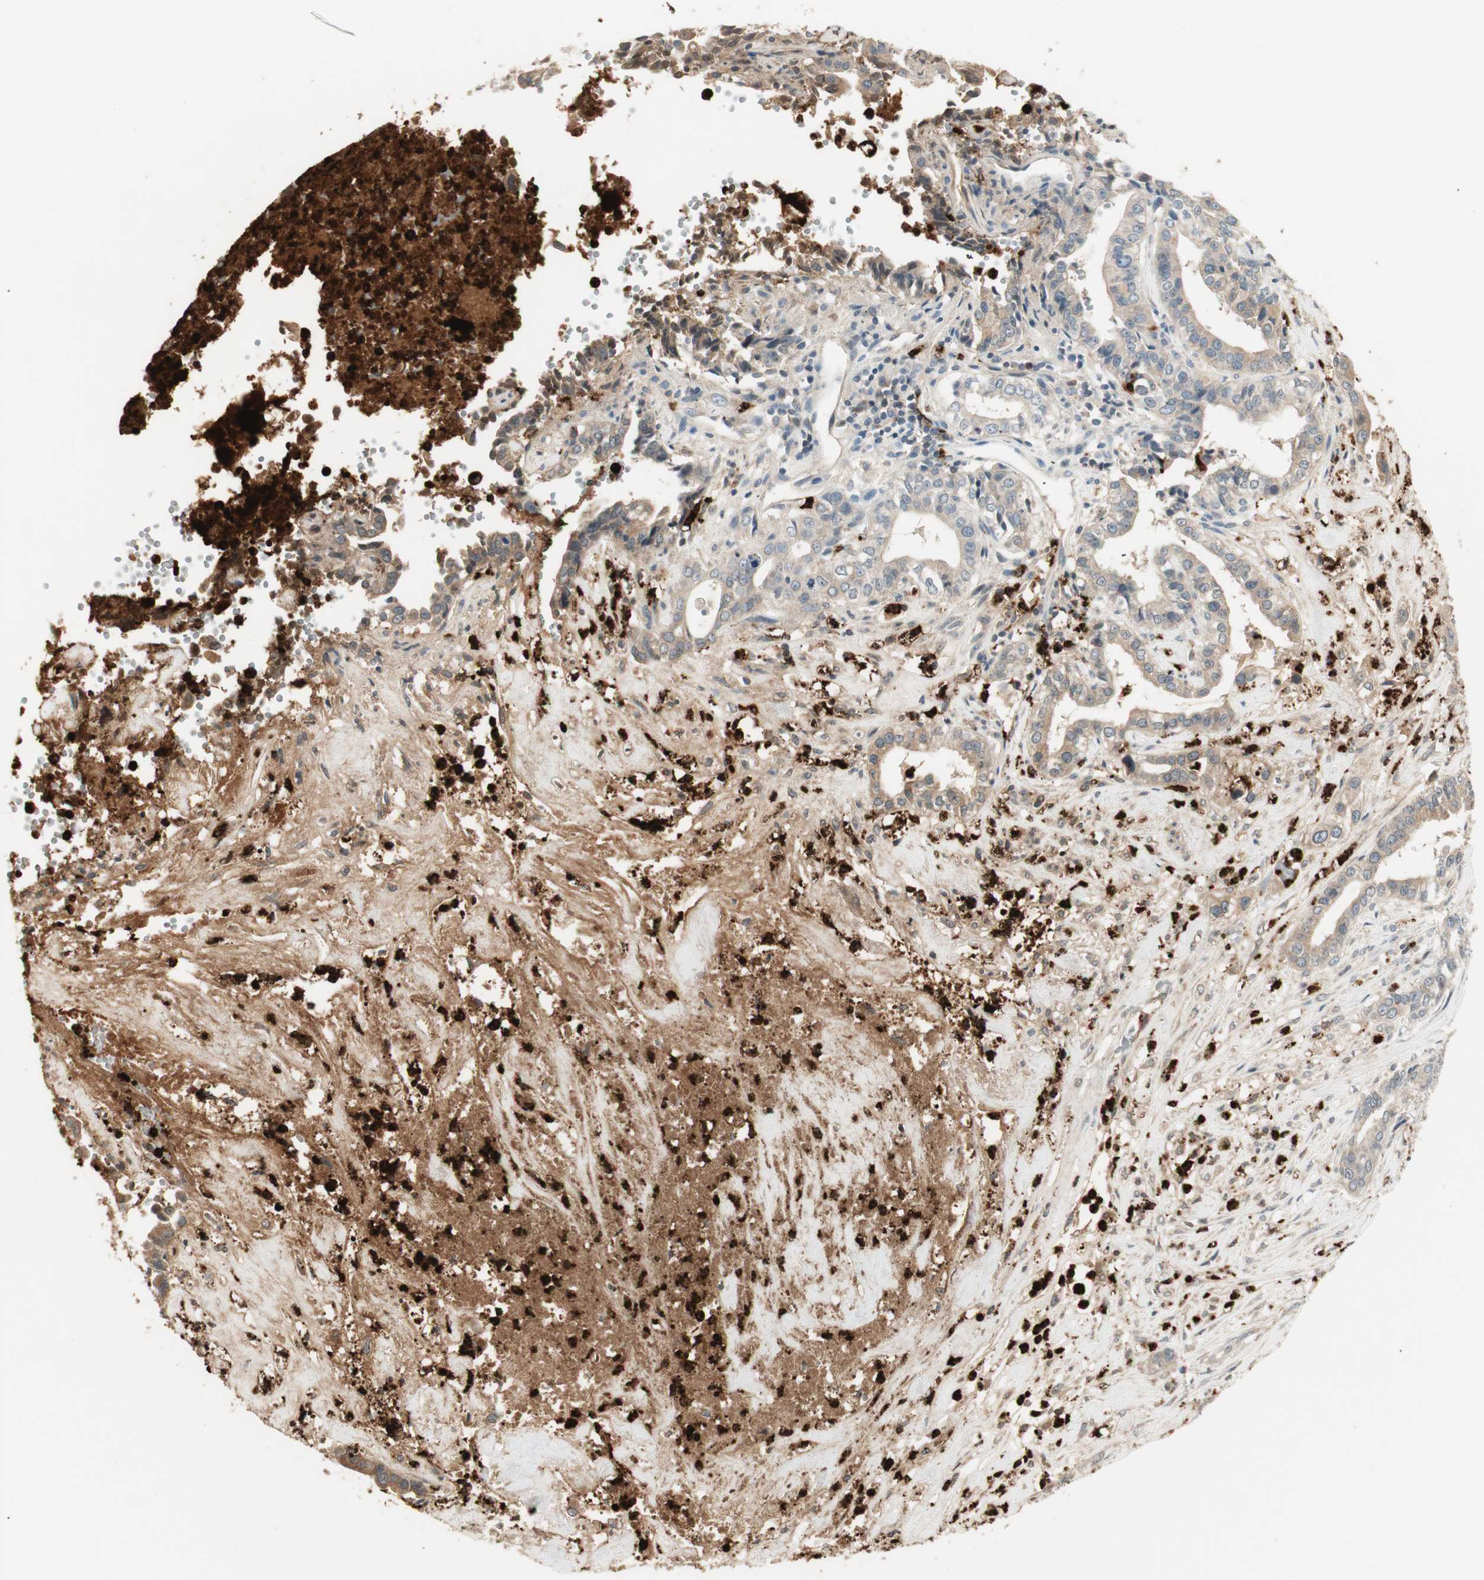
{"staining": {"intensity": "weak", "quantity": "25%-75%", "location": "cytoplasmic/membranous"}, "tissue": "liver cancer", "cell_type": "Tumor cells", "image_type": "cancer", "snomed": [{"axis": "morphology", "description": "Cholangiocarcinoma"}, {"axis": "topography", "description": "Liver"}], "caption": "A high-resolution histopathology image shows immunohistochemistry staining of cholangiocarcinoma (liver), which exhibits weak cytoplasmic/membranous staining in approximately 25%-75% of tumor cells.", "gene": "PRTN3", "patient": {"sex": "female", "age": 61}}